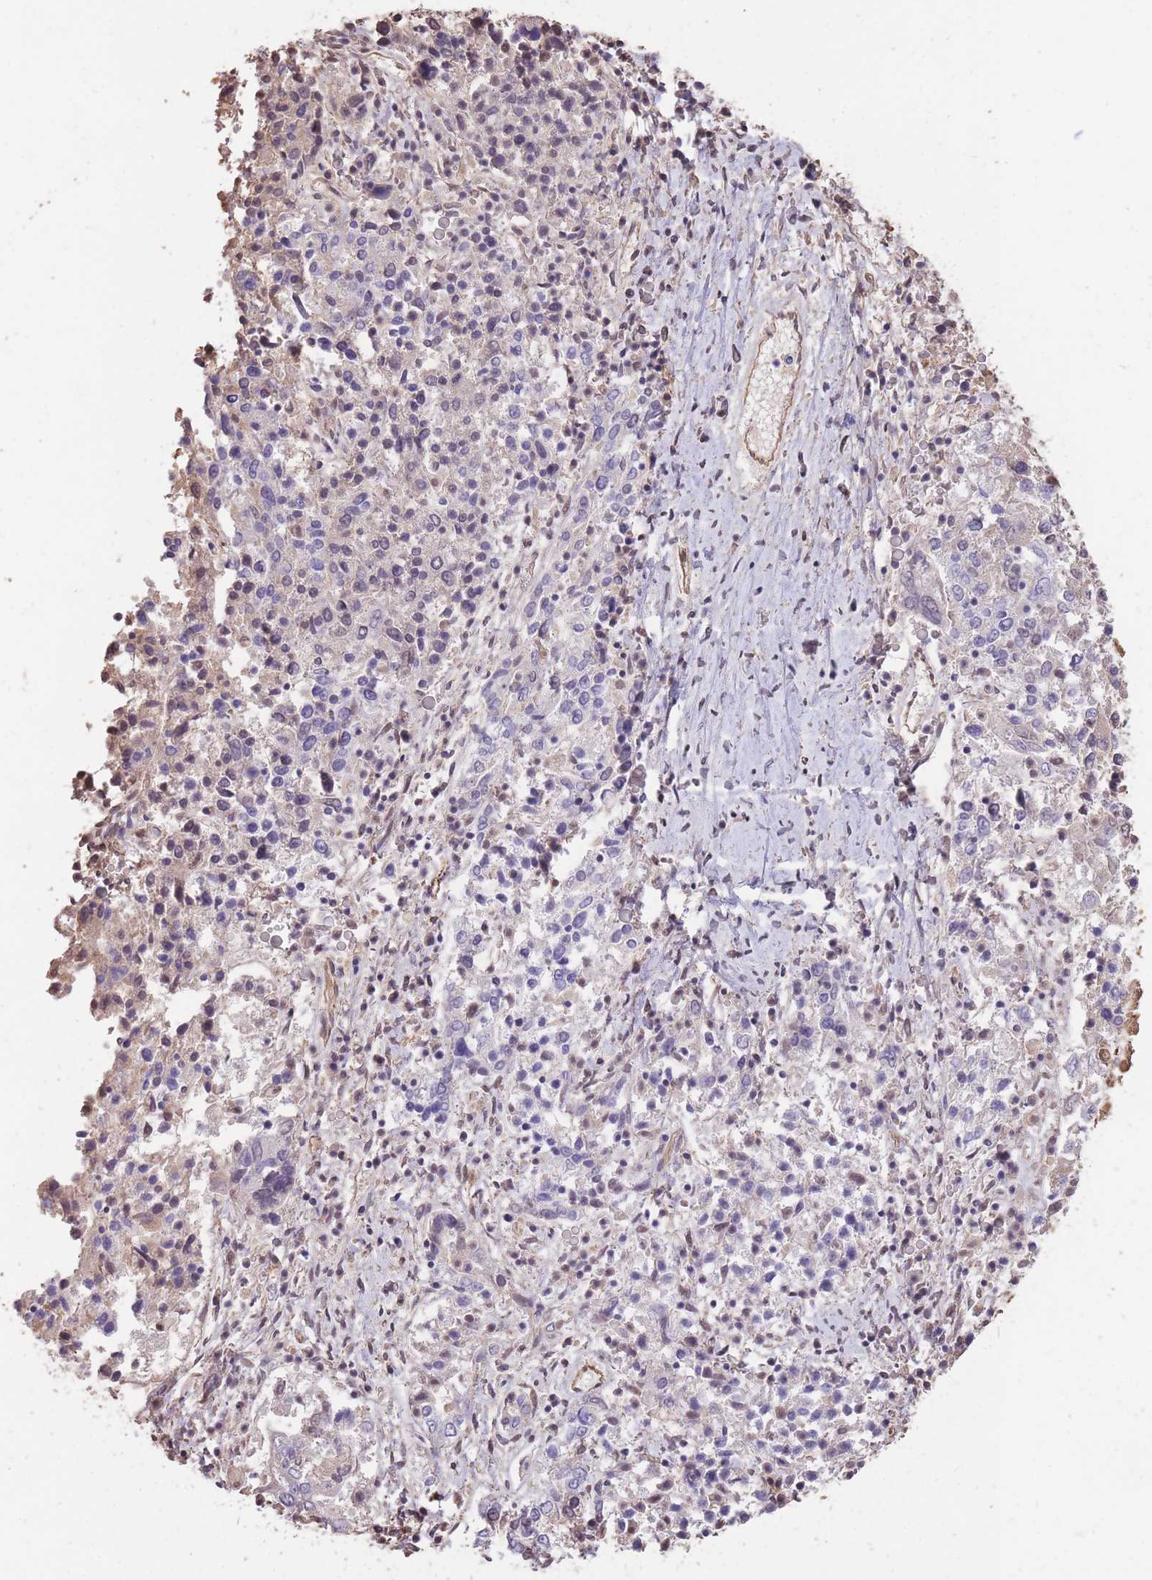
{"staining": {"intensity": "negative", "quantity": "none", "location": "none"}, "tissue": "ovarian cancer", "cell_type": "Tumor cells", "image_type": "cancer", "snomed": [{"axis": "morphology", "description": "Carcinoma, endometroid"}, {"axis": "topography", "description": "Ovary"}], "caption": "DAB (3,3'-diaminobenzidine) immunohistochemical staining of endometroid carcinoma (ovarian) displays no significant staining in tumor cells. The staining was performed using DAB to visualize the protein expression in brown, while the nuclei were stained in blue with hematoxylin (Magnification: 20x).", "gene": "RGS14", "patient": {"sex": "female", "age": 62}}